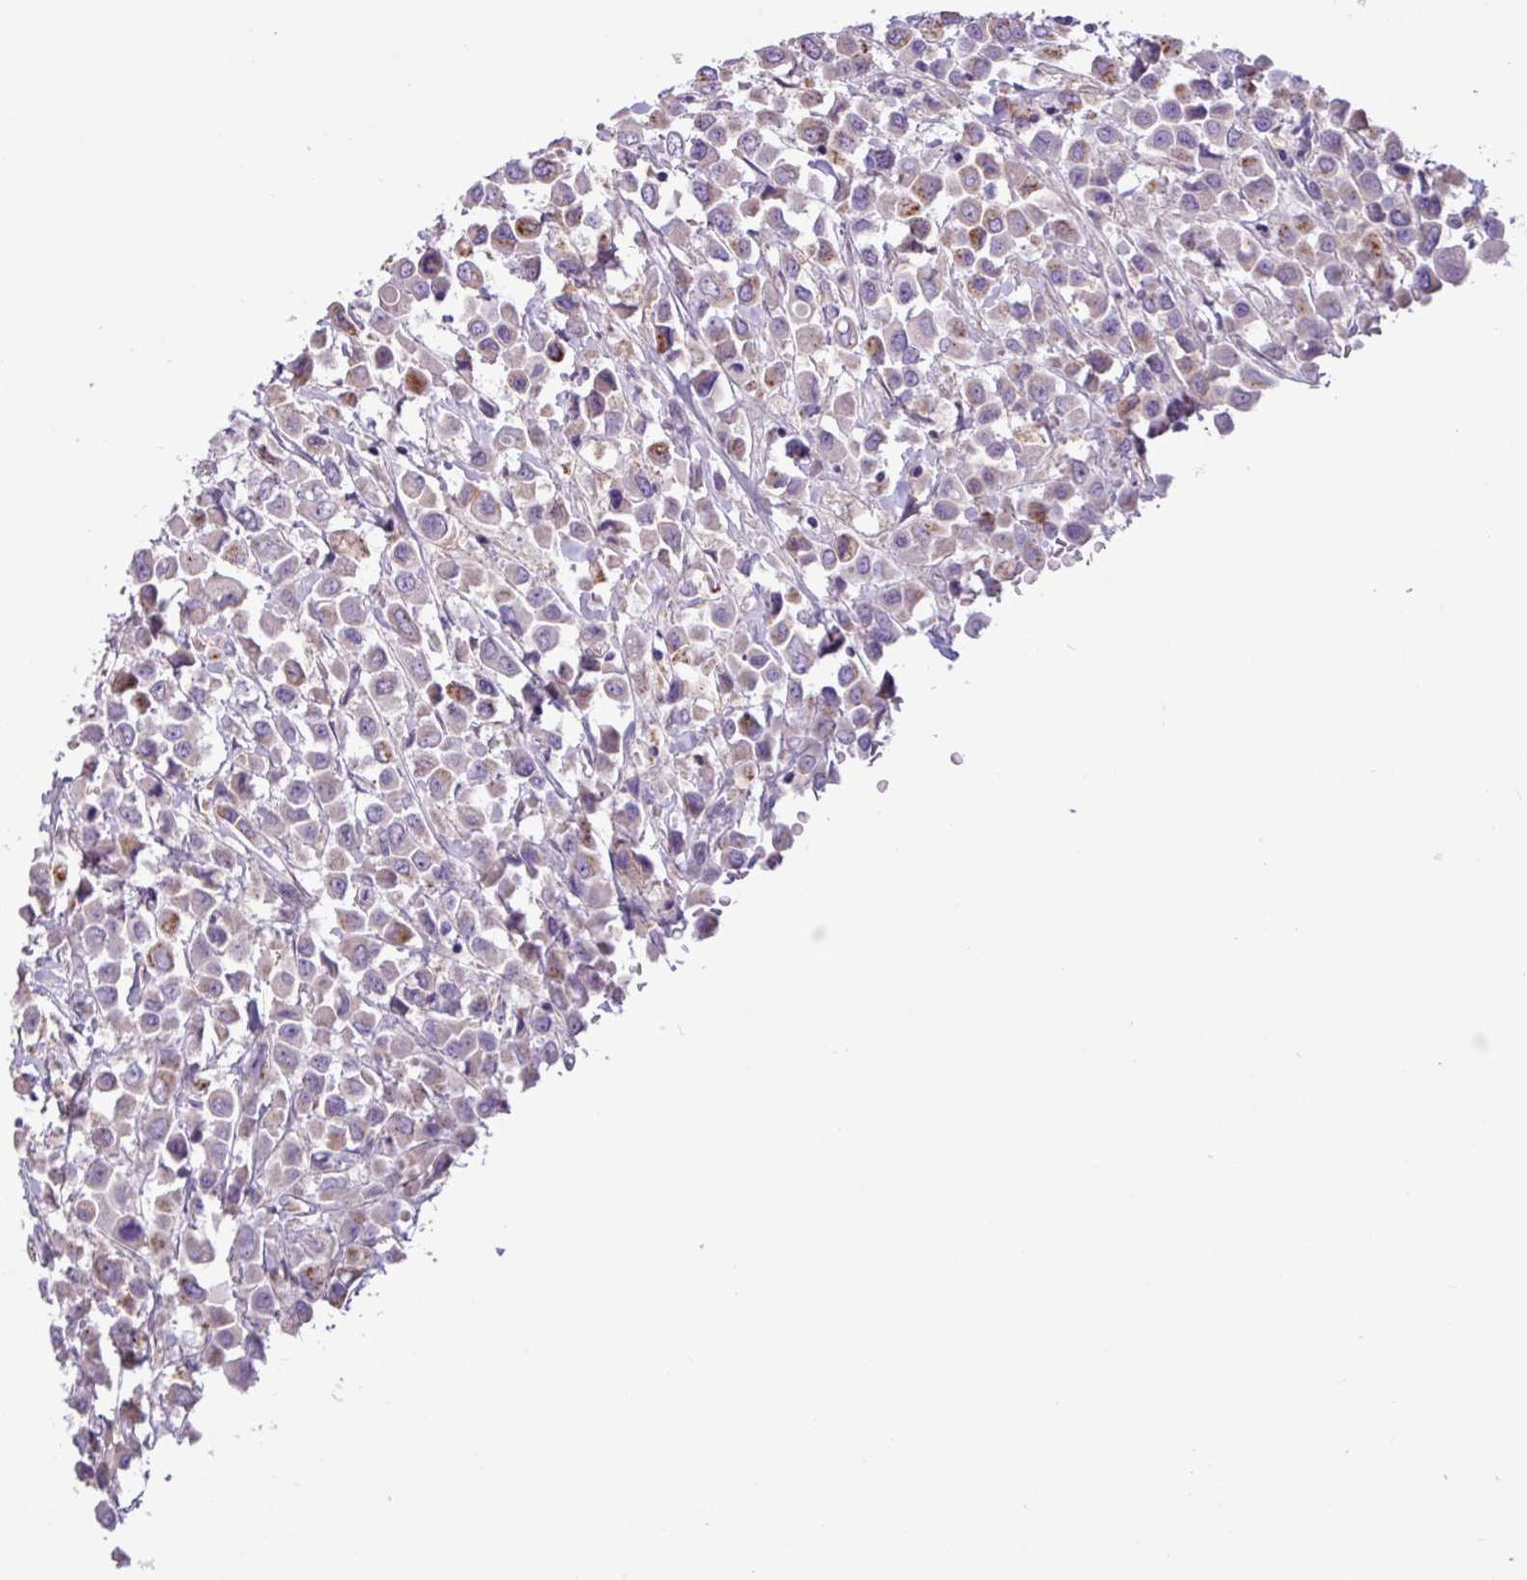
{"staining": {"intensity": "moderate", "quantity": "<25%", "location": "cytoplasmic/membranous,nuclear"}, "tissue": "breast cancer", "cell_type": "Tumor cells", "image_type": "cancer", "snomed": [{"axis": "morphology", "description": "Duct carcinoma"}, {"axis": "topography", "description": "Breast"}], "caption": "Tumor cells demonstrate low levels of moderate cytoplasmic/membranous and nuclear staining in about <25% of cells in breast cancer (invasive ductal carcinoma).", "gene": "PNLDC1", "patient": {"sex": "female", "age": 61}}